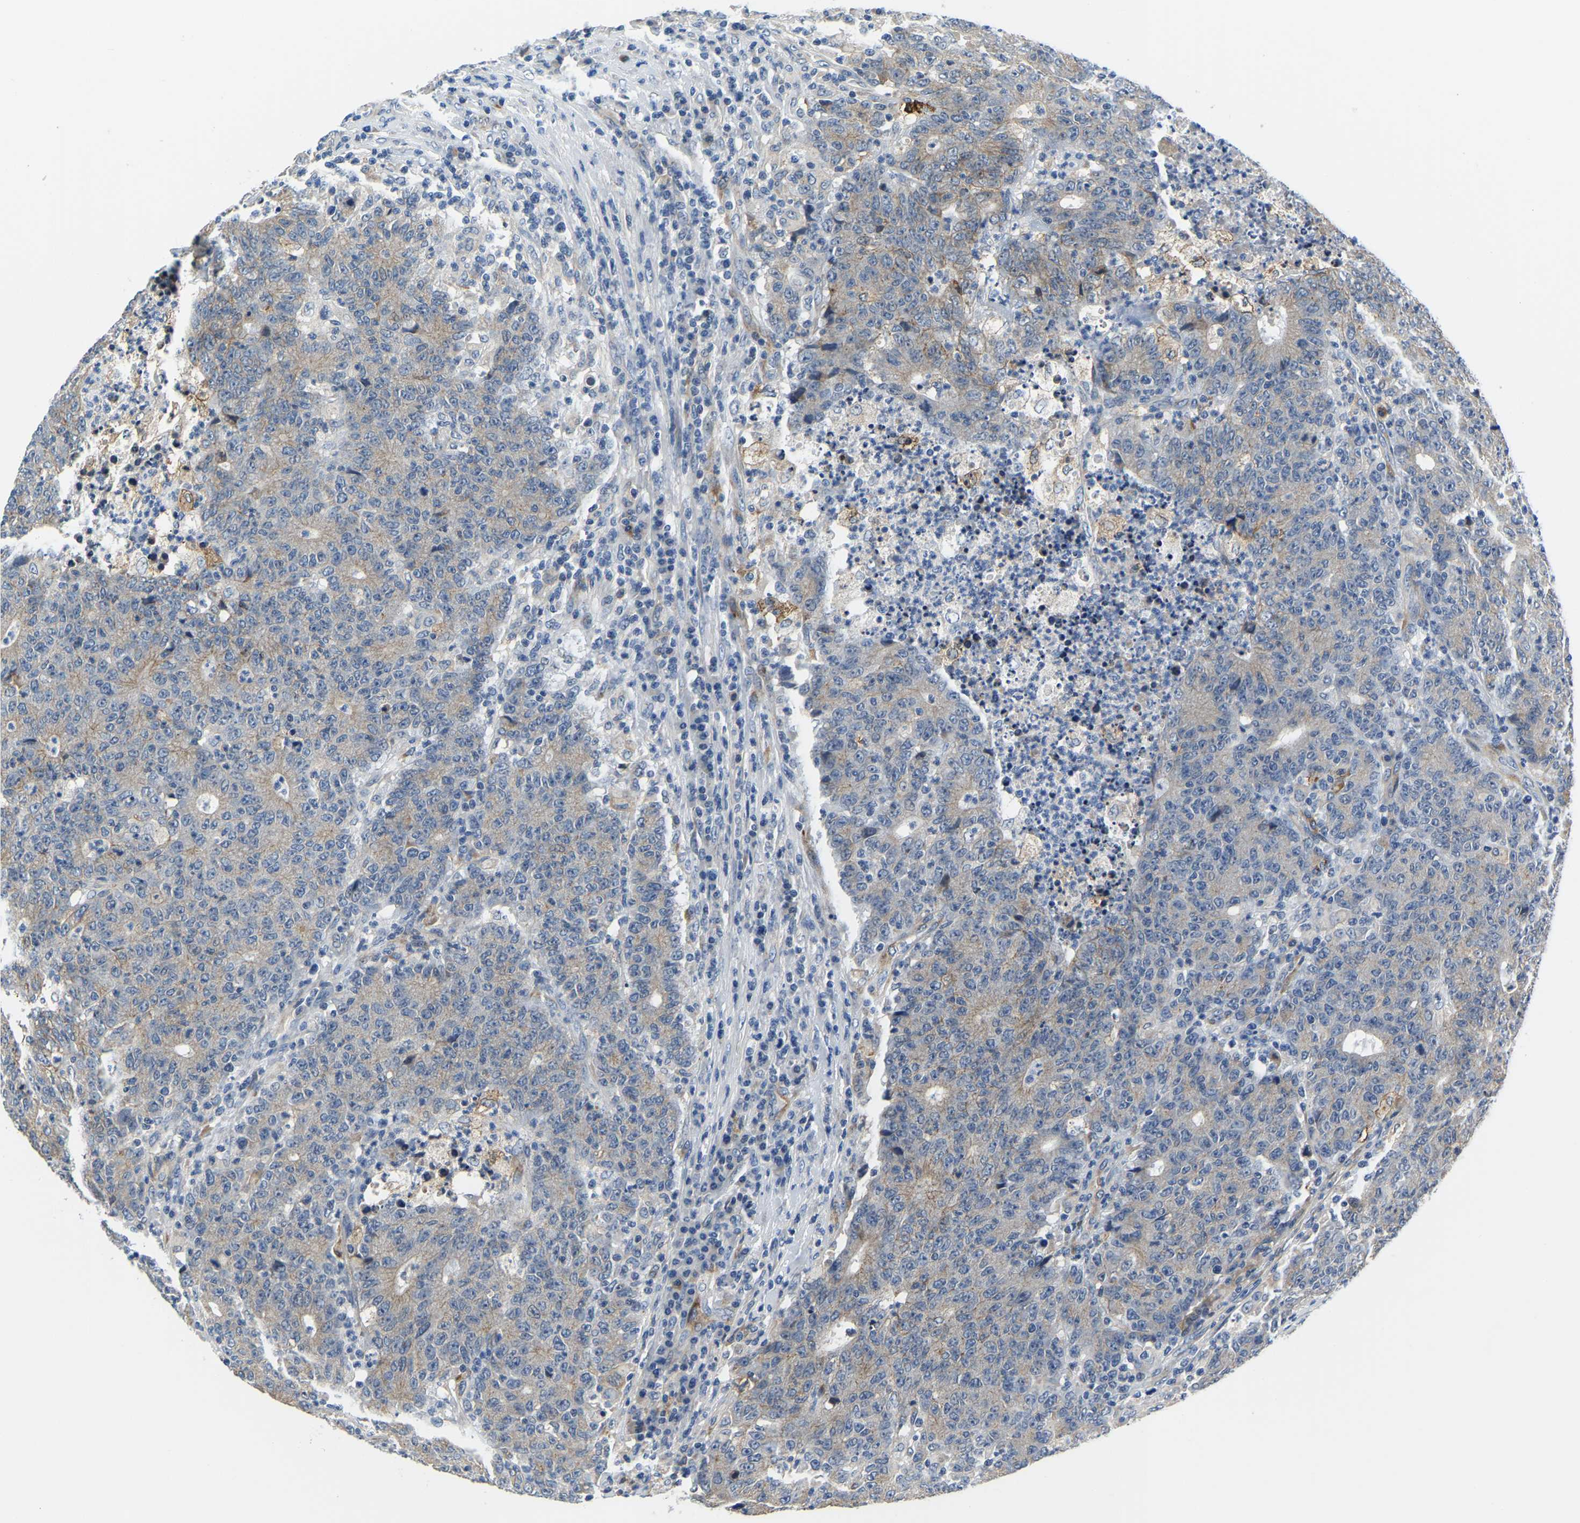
{"staining": {"intensity": "moderate", "quantity": "<25%", "location": "cytoplasmic/membranous"}, "tissue": "colorectal cancer", "cell_type": "Tumor cells", "image_type": "cancer", "snomed": [{"axis": "morphology", "description": "Normal tissue, NOS"}, {"axis": "morphology", "description": "Adenocarcinoma, NOS"}, {"axis": "topography", "description": "Colon"}], "caption": "The image displays staining of adenocarcinoma (colorectal), revealing moderate cytoplasmic/membranous protein staining (brown color) within tumor cells.", "gene": "LIAS", "patient": {"sex": "female", "age": 75}}